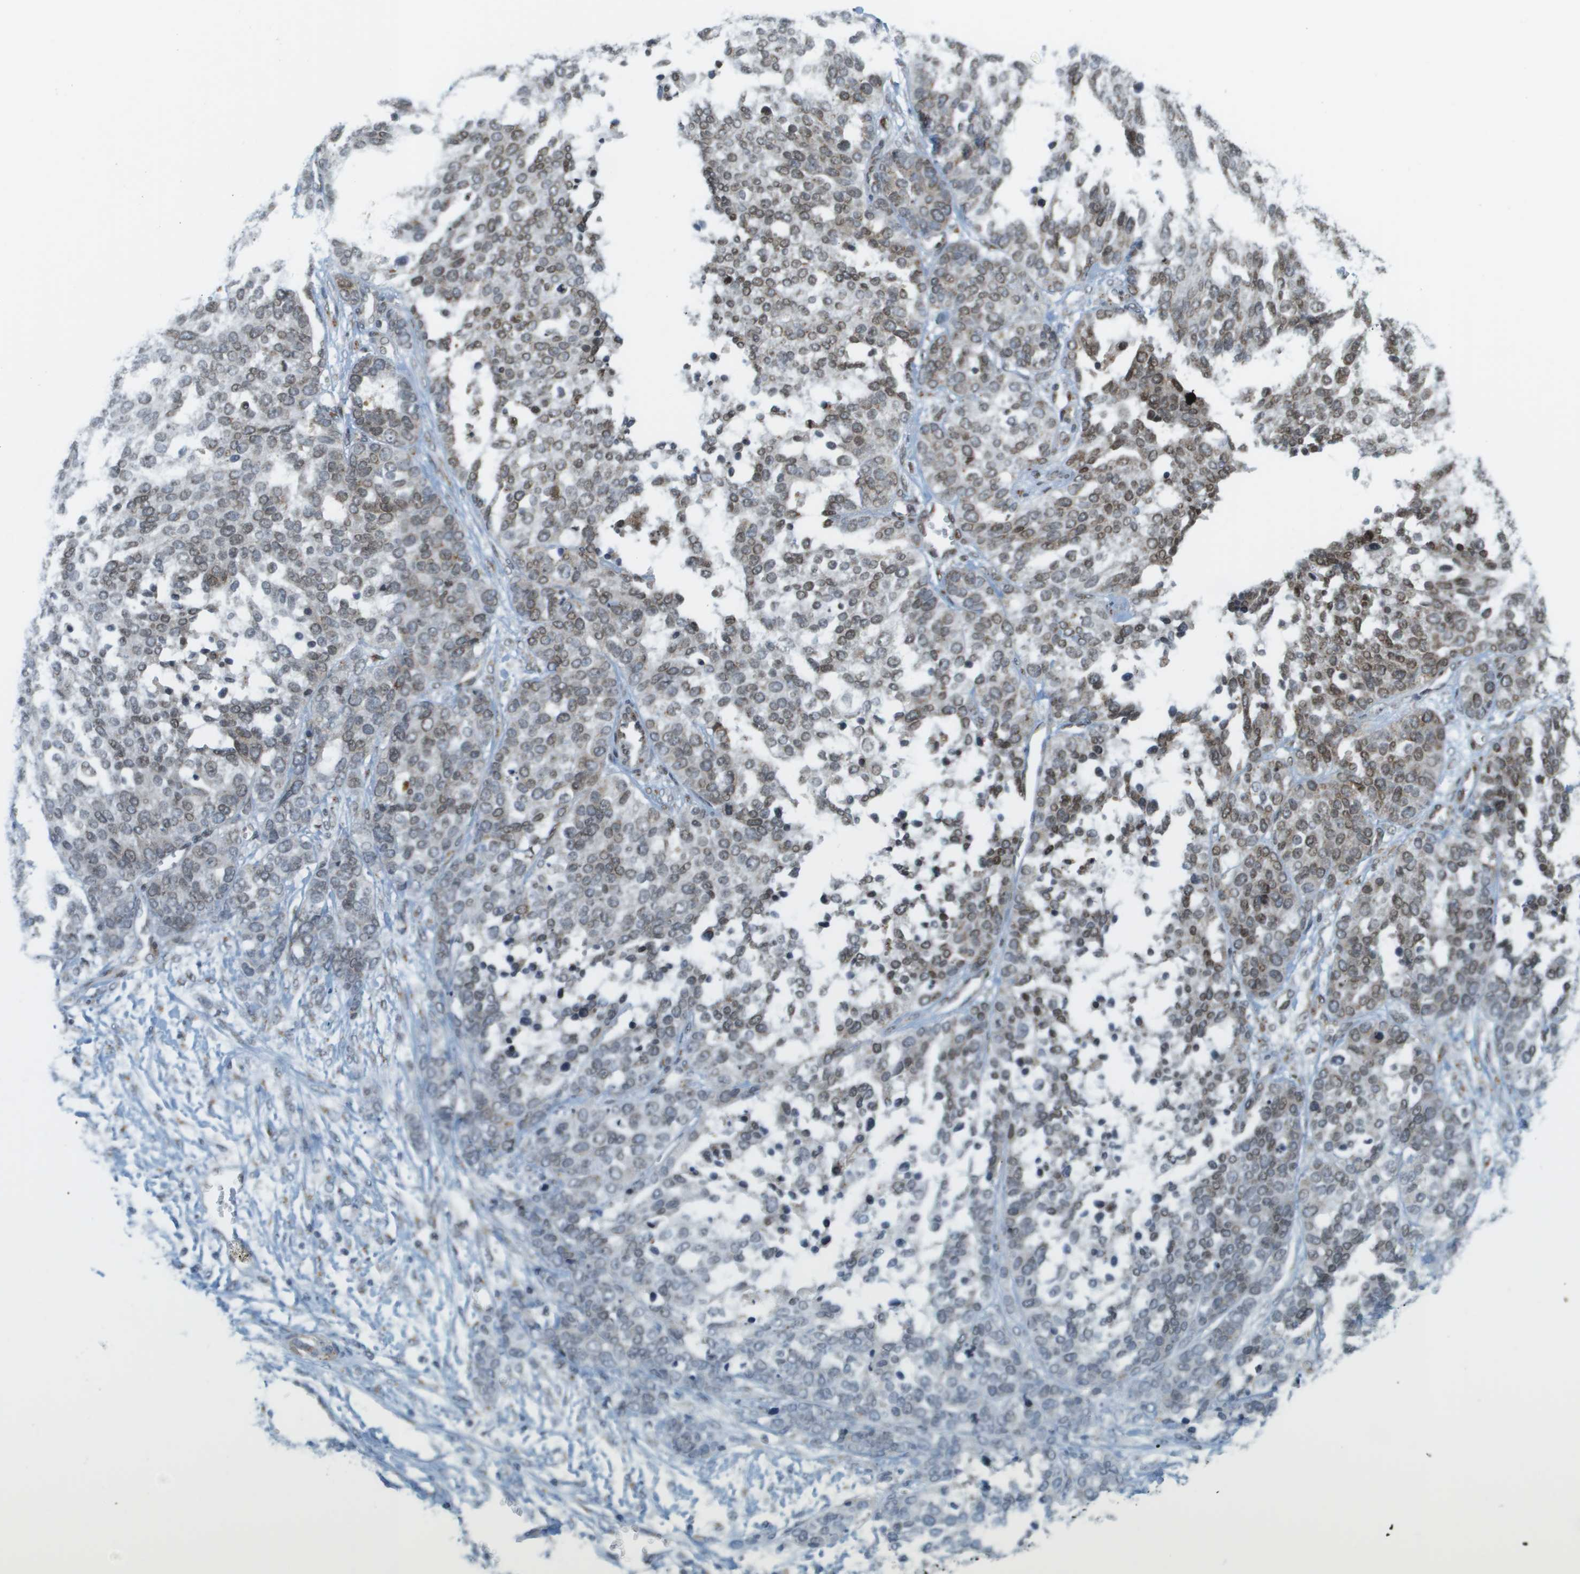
{"staining": {"intensity": "moderate", "quantity": "25%-75%", "location": "nuclear"}, "tissue": "ovarian cancer", "cell_type": "Tumor cells", "image_type": "cancer", "snomed": [{"axis": "morphology", "description": "Cystadenocarcinoma, serous, NOS"}, {"axis": "topography", "description": "Ovary"}], "caption": "Protein staining exhibits moderate nuclear expression in about 25%-75% of tumor cells in ovarian serous cystadenocarcinoma.", "gene": "EVC", "patient": {"sex": "female", "age": 44}}